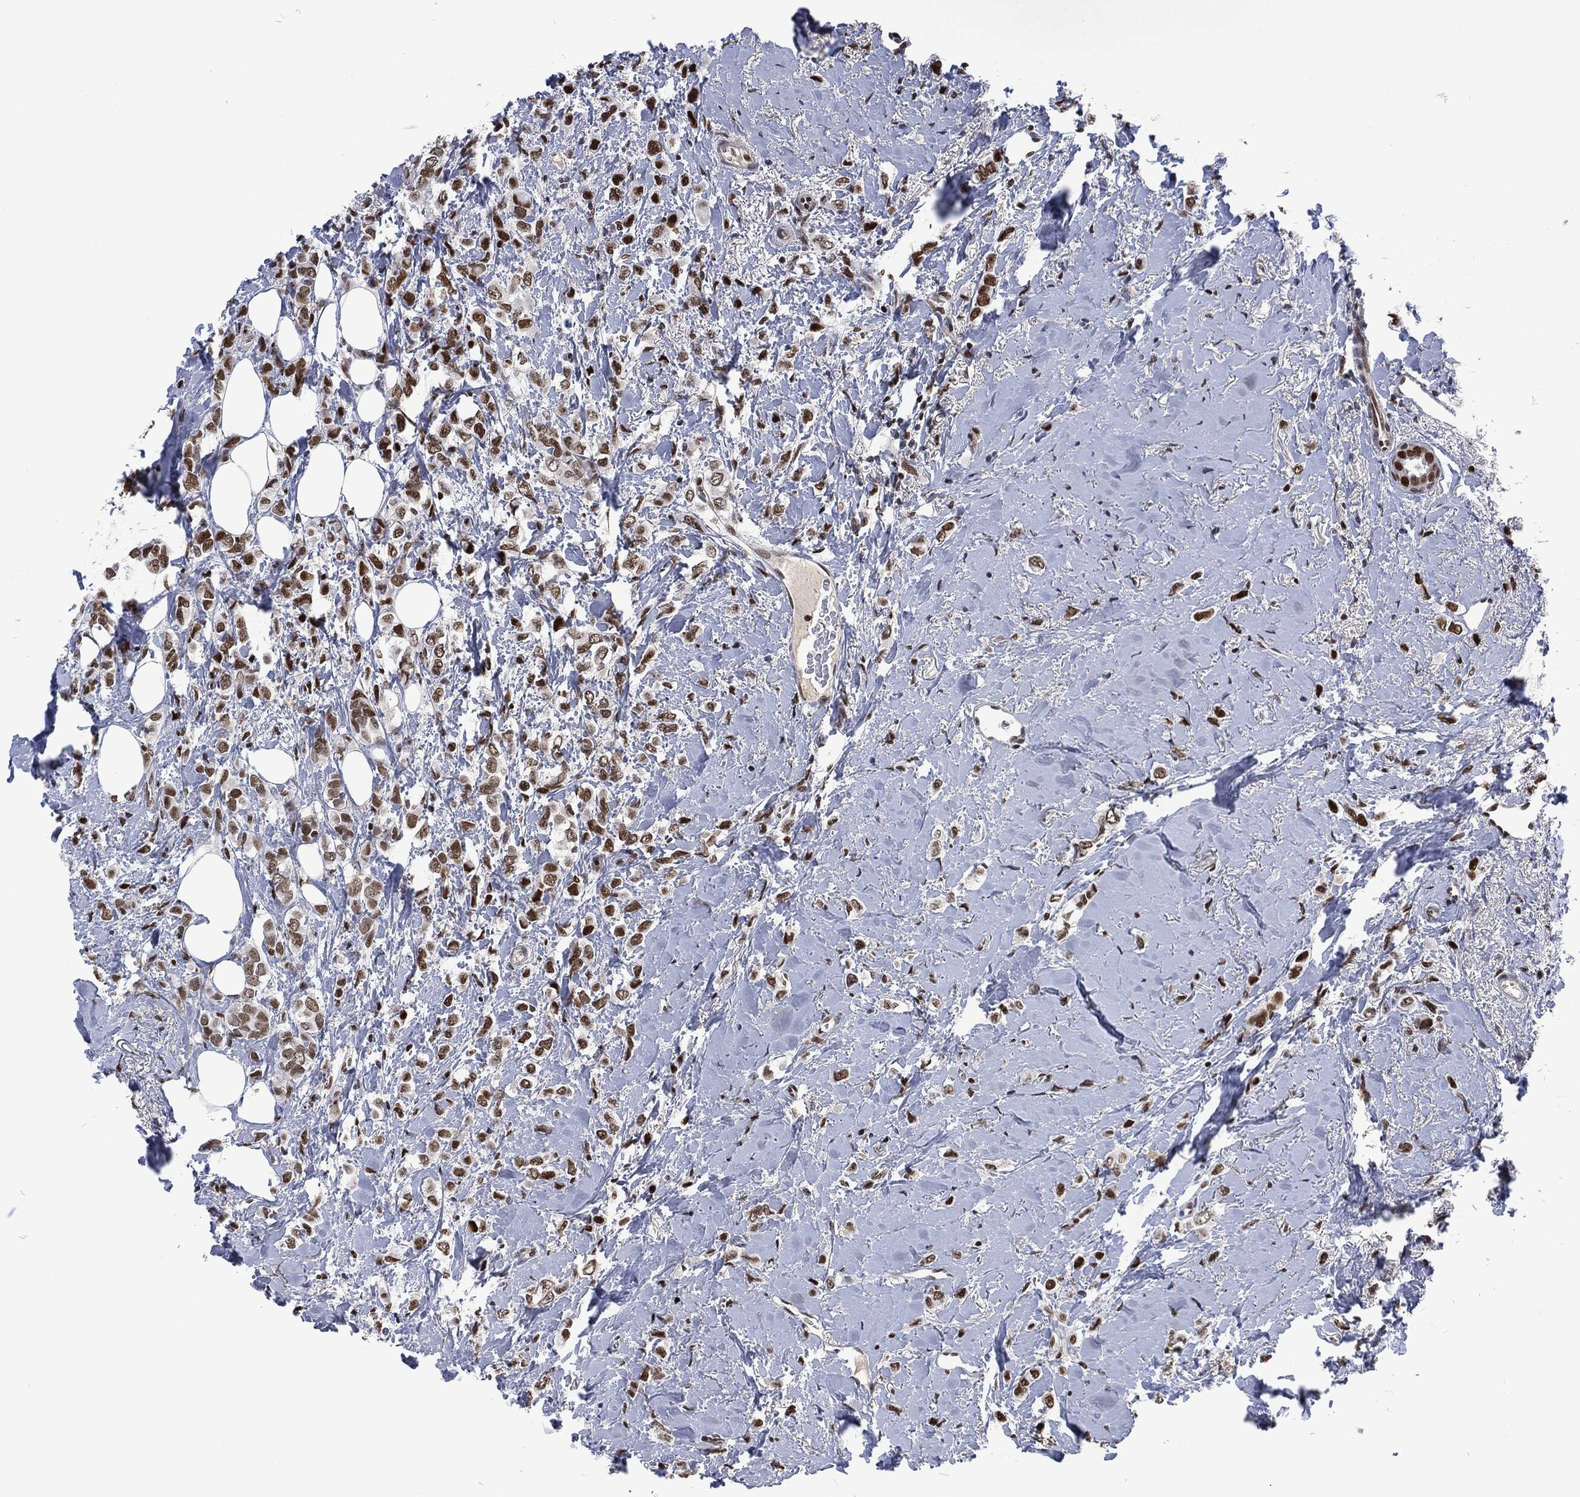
{"staining": {"intensity": "strong", "quantity": "25%-75%", "location": "nuclear"}, "tissue": "breast cancer", "cell_type": "Tumor cells", "image_type": "cancer", "snomed": [{"axis": "morphology", "description": "Lobular carcinoma"}, {"axis": "topography", "description": "Breast"}], "caption": "Breast cancer tissue demonstrates strong nuclear positivity in approximately 25%-75% of tumor cells, visualized by immunohistochemistry.", "gene": "DCPS", "patient": {"sex": "female", "age": 66}}